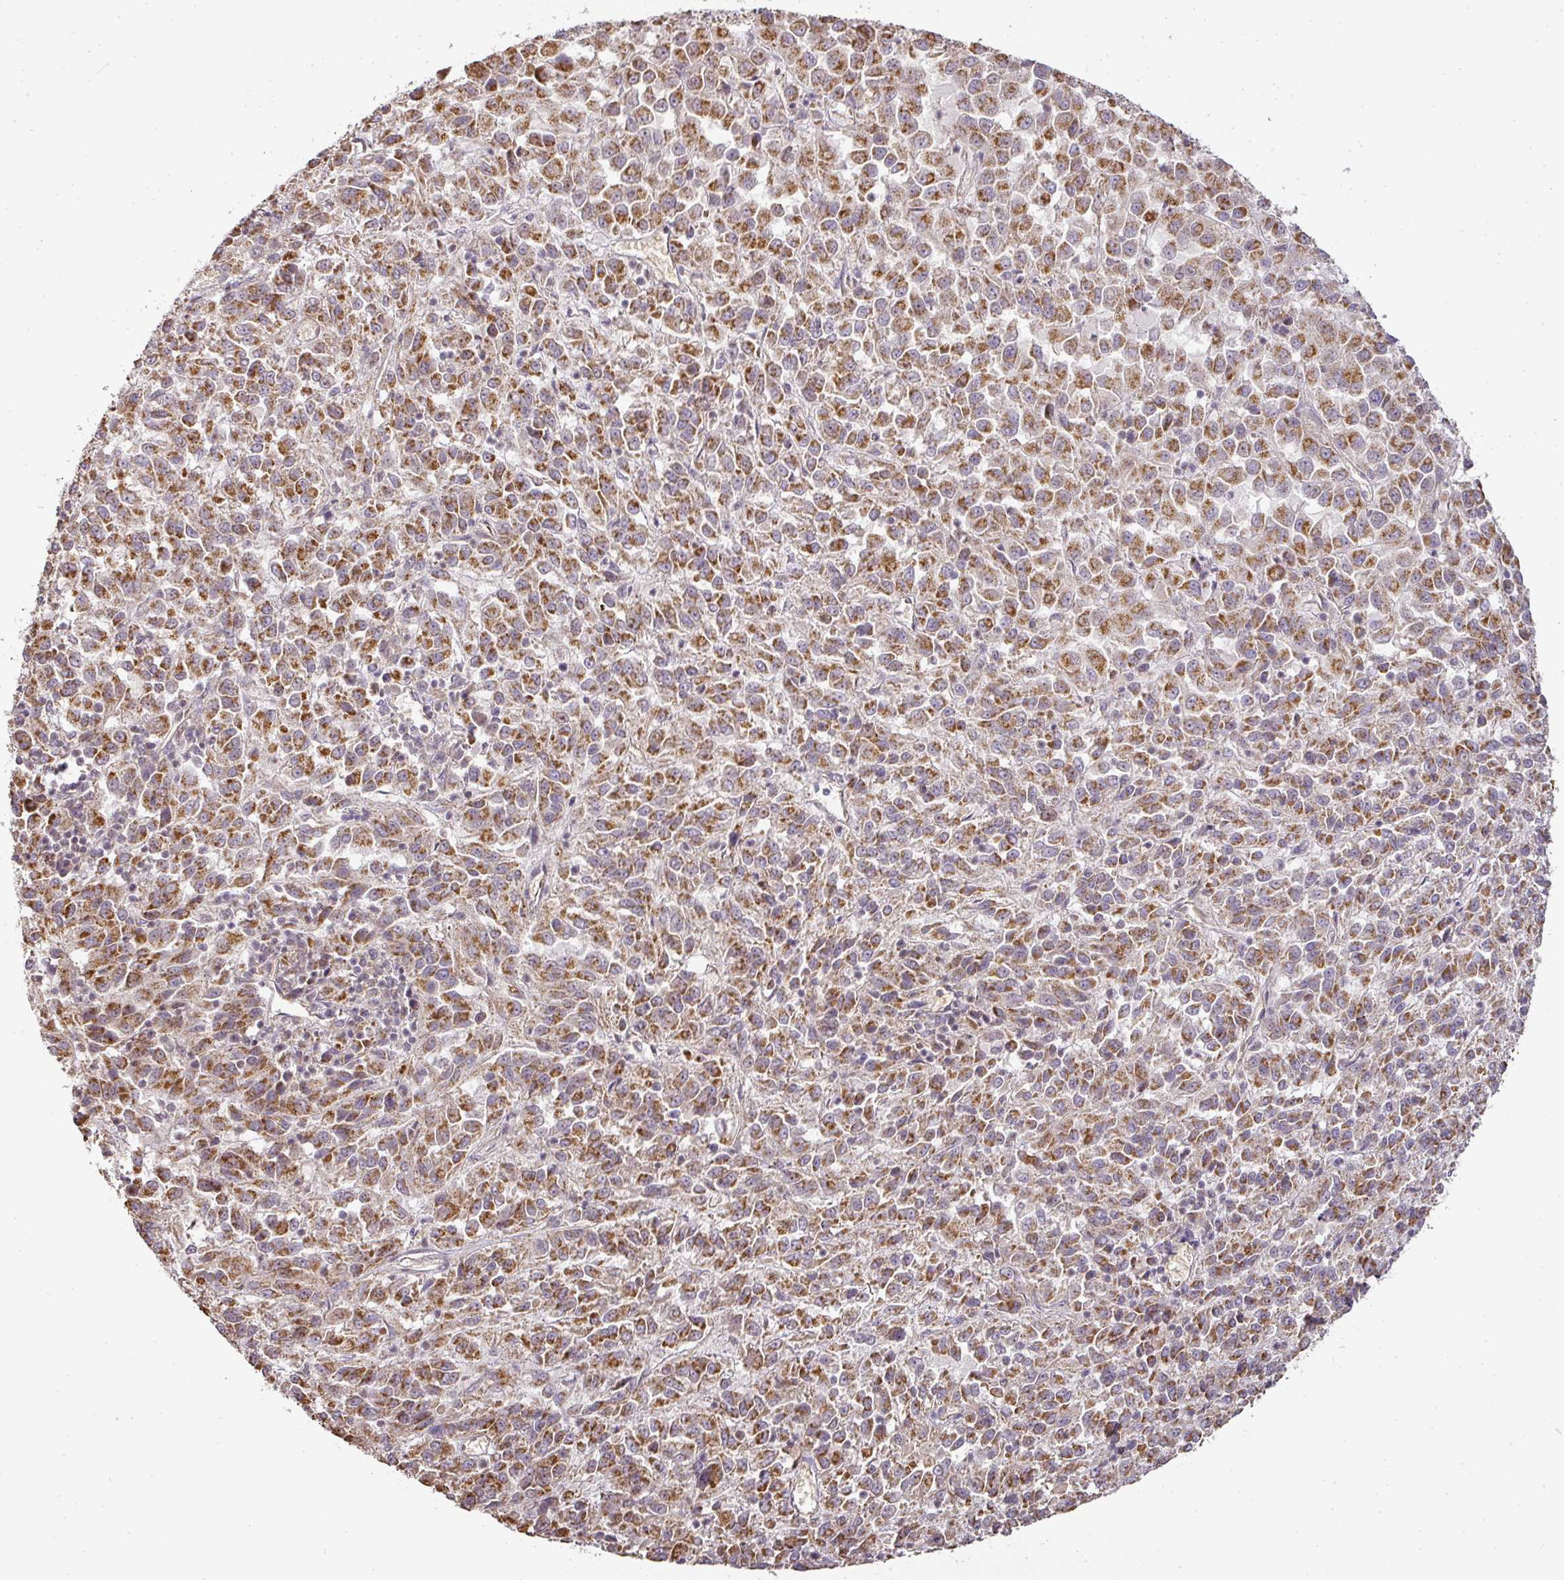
{"staining": {"intensity": "strong", "quantity": ">75%", "location": "cytoplasmic/membranous"}, "tissue": "melanoma", "cell_type": "Tumor cells", "image_type": "cancer", "snomed": [{"axis": "morphology", "description": "Malignant melanoma, Metastatic site"}, {"axis": "topography", "description": "Lung"}], "caption": "The histopathology image reveals immunohistochemical staining of melanoma. There is strong cytoplasmic/membranous positivity is seen in about >75% of tumor cells. The protein of interest is stained brown, and the nuclei are stained in blue (DAB IHC with brightfield microscopy, high magnification).", "gene": "MYOM2", "patient": {"sex": "male", "age": 64}}